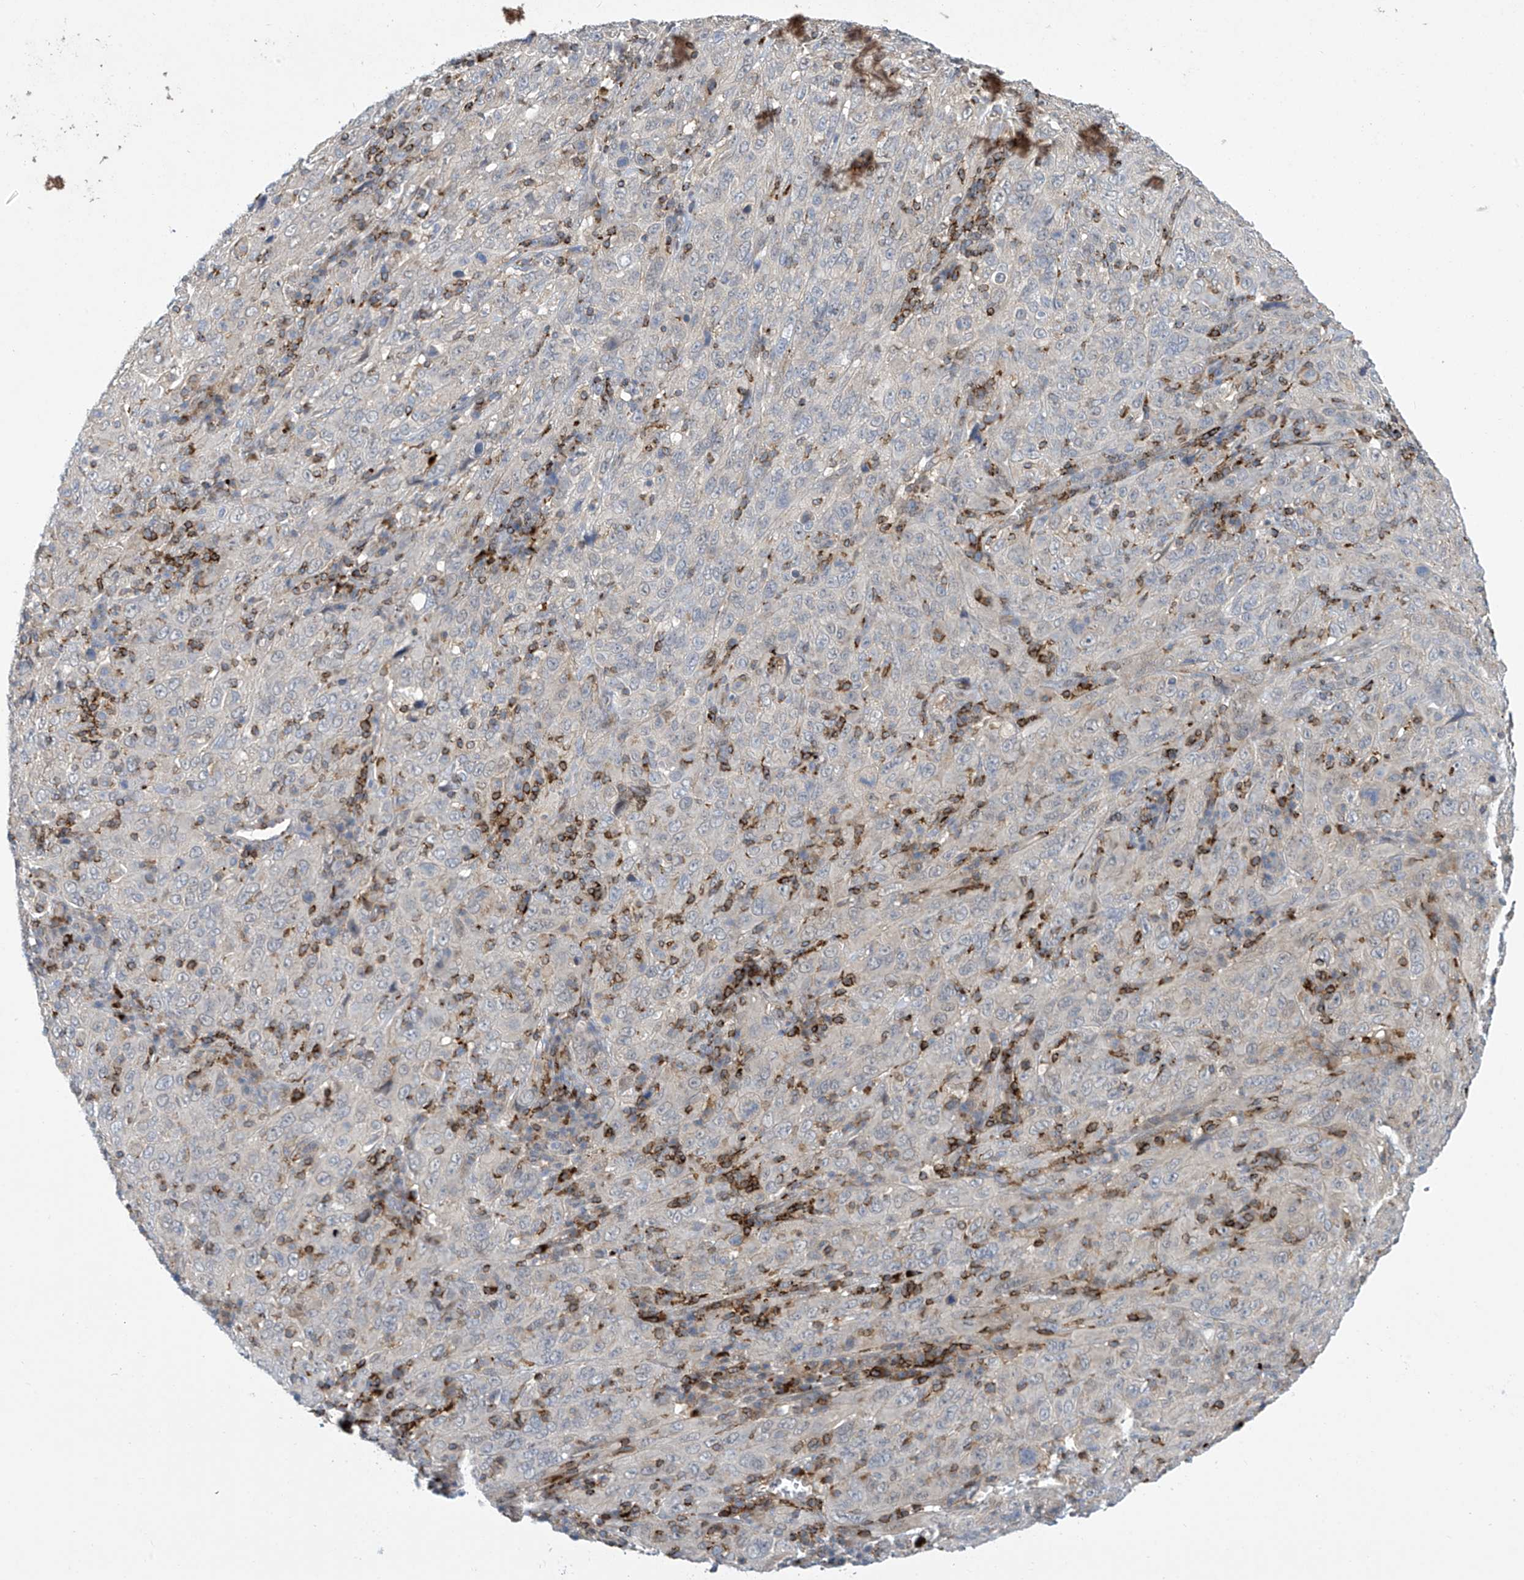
{"staining": {"intensity": "negative", "quantity": "none", "location": "none"}, "tissue": "cervical cancer", "cell_type": "Tumor cells", "image_type": "cancer", "snomed": [{"axis": "morphology", "description": "Squamous cell carcinoma, NOS"}, {"axis": "topography", "description": "Cervix"}], "caption": "This is an immunohistochemistry (IHC) histopathology image of squamous cell carcinoma (cervical). There is no staining in tumor cells.", "gene": "IBA57", "patient": {"sex": "female", "age": 46}}